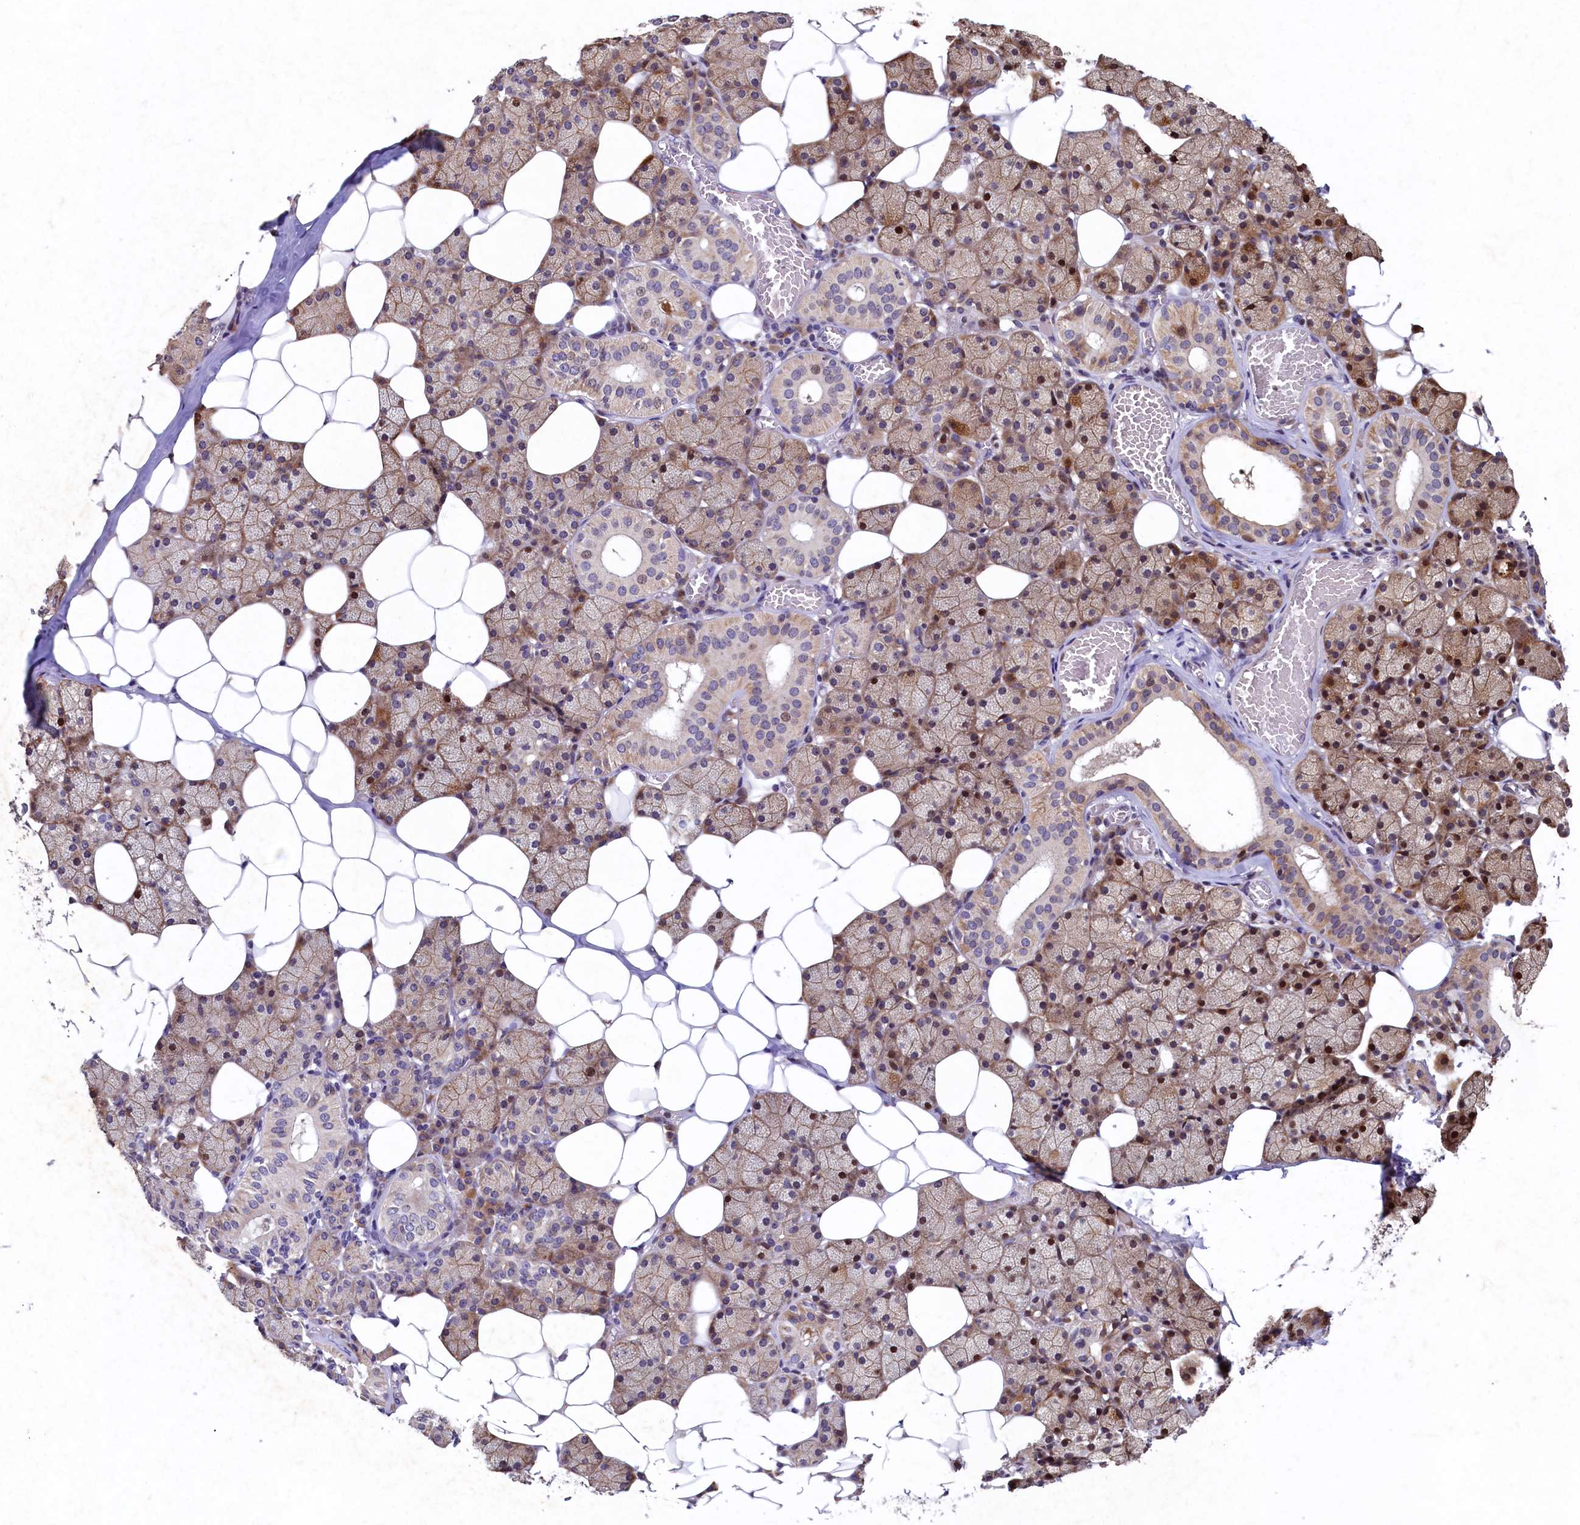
{"staining": {"intensity": "moderate", "quantity": "25%-75%", "location": "cytoplasmic/membranous,nuclear"}, "tissue": "salivary gland", "cell_type": "Glandular cells", "image_type": "normal", "snomed": [{"axis": "morphology", "description": "Normal tissue, NOS"}, {"axis": "topography", "description": "Salivary gland"}], "caption": "Immunohistochemical staining of benign human salivary gland reveals medium levels of moderate cytoplasmic/membranous,nuclear expression in about 25%-75% of glandular cells. The protein of interest is shown in brown color, while the nuclei are stained blue.", "gene": "LATS2", "patient": {"sex": "female", "age": 33}}